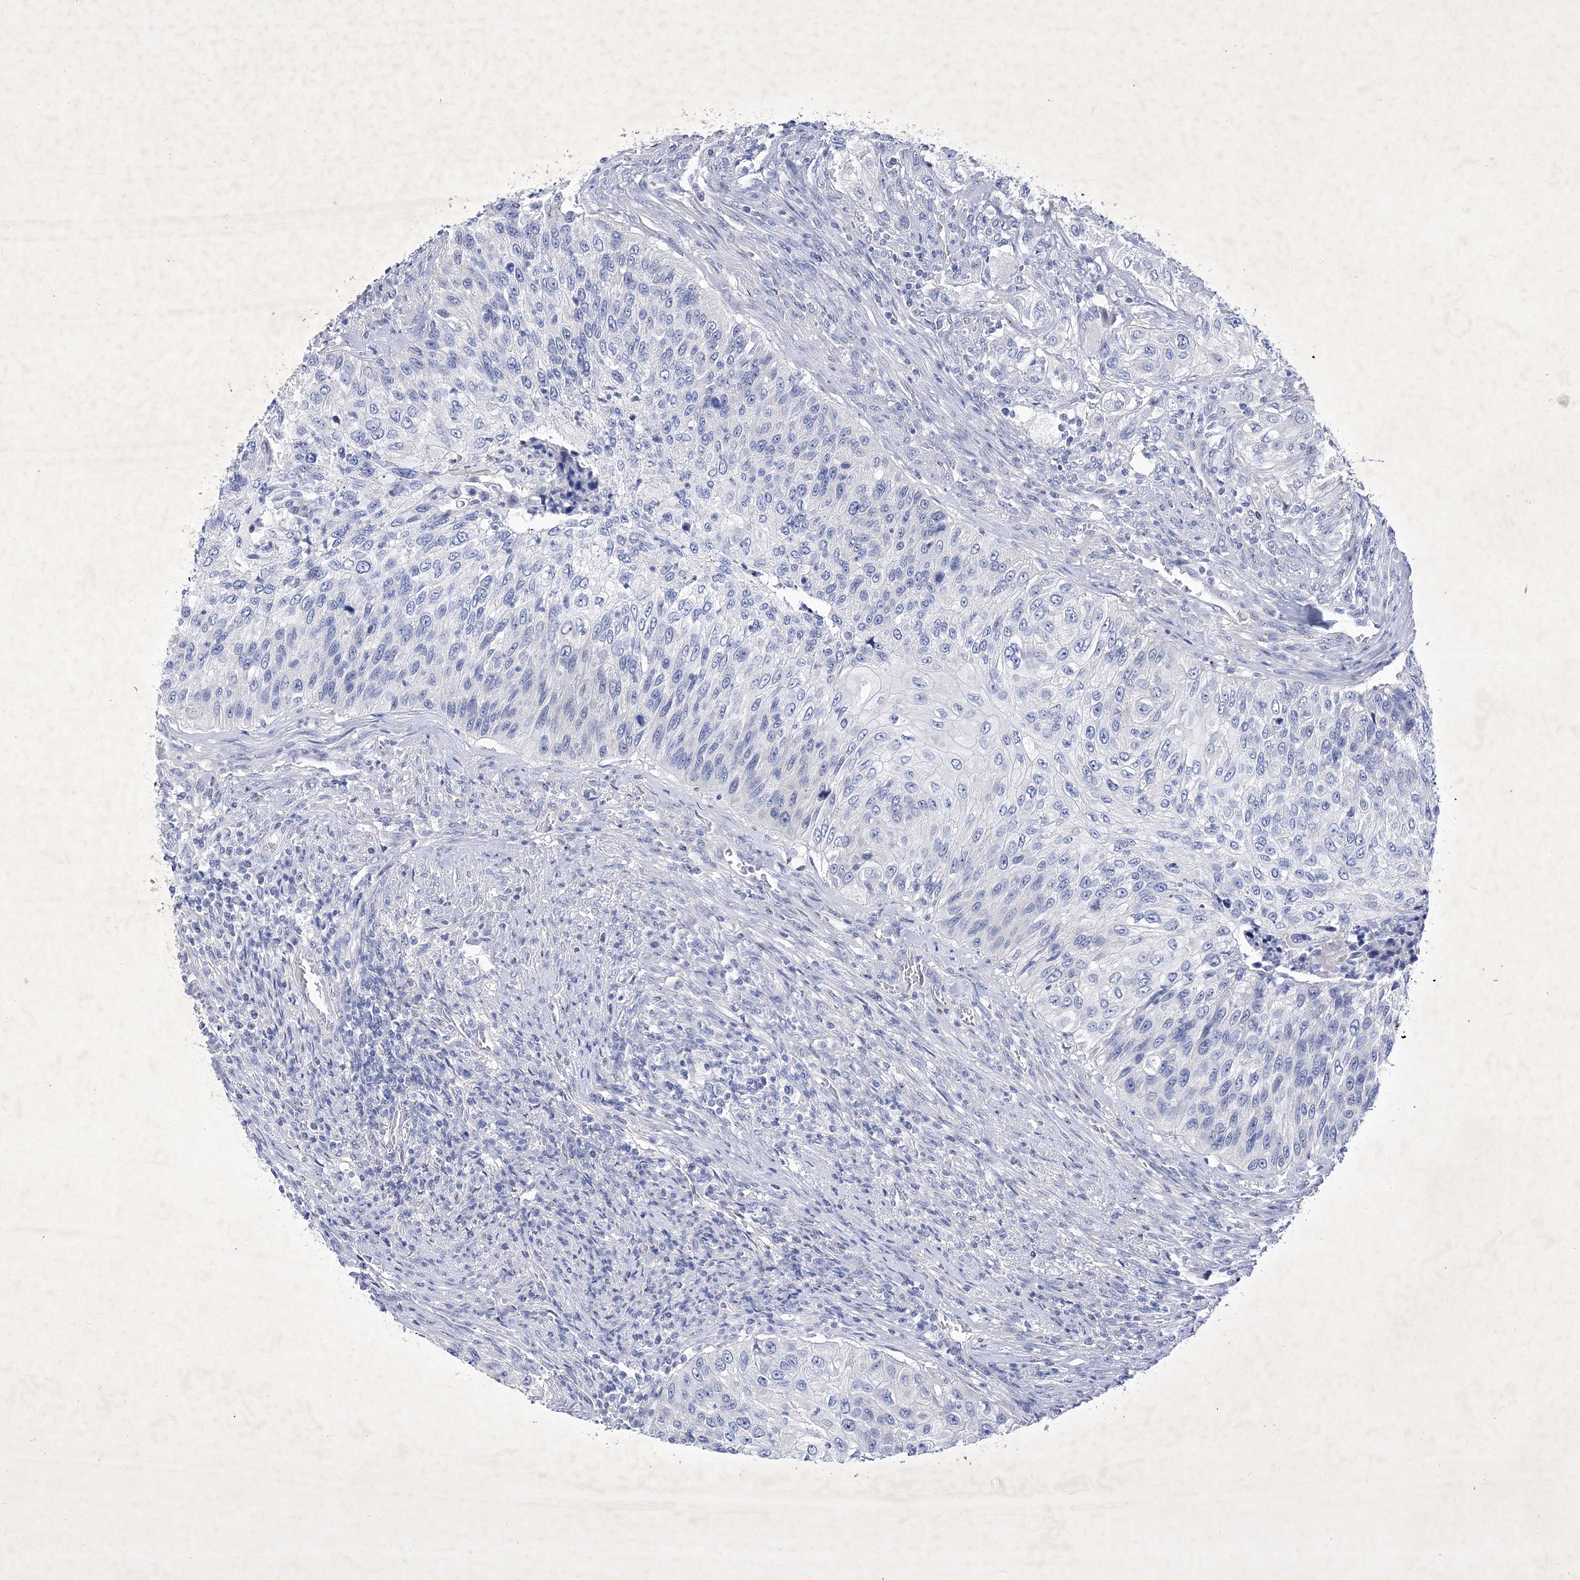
{"staining": {"intensity": "negative", "quantity": "none", "location": "none"}, "tissue": "urothelial cancer", "cell_type": "Tumor cells", "image_type": "cancer", "snomed": [{"axis": "morphology", "description": "Urothelial carcinoma, High grade"}, {"axis": "topography", "description": "Urinary bladder"}], "caption": "The micrograph displays no staining of tumor cells in urothelial cancer. The staining is performed using DAB brown chromogen with nuclei counter-stained in using hematoxylin.", "gene": "GPN1", "patient": {"sex": "female", "age": 60}}